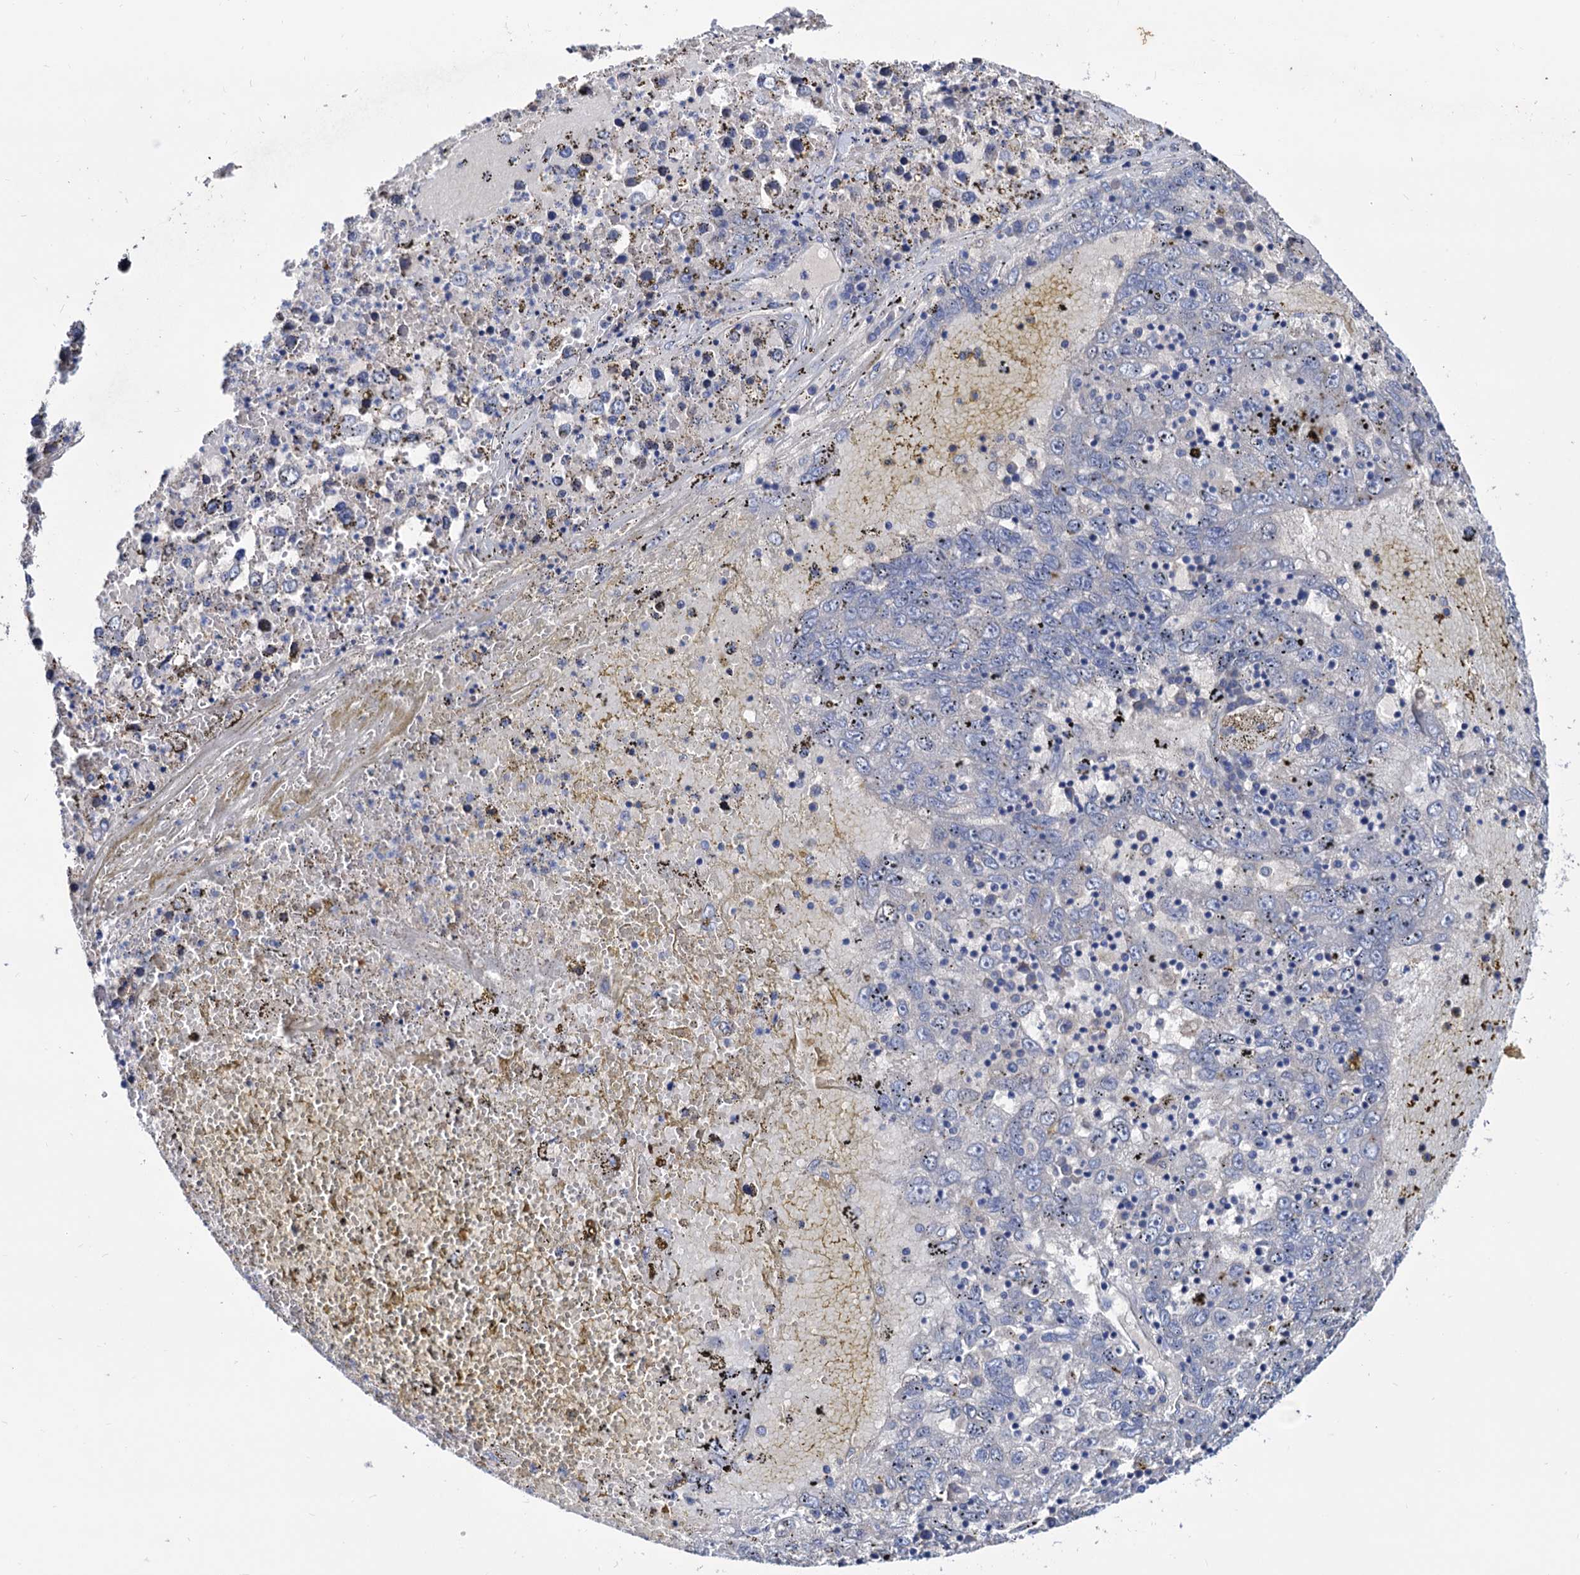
{"staining": {"intensity": "negative", "quantity": "none", "location": "none"}, "tissue": "liver cancer", "cell_type": "Tumor cells", "image_type": "cancer", "snomed": [{"axis": "morphology", "description": "Carcinoma, Hepatocellular, NOS"}, {"axis": "topography", "description": "Liver"}], "caption": "This histopathology image is of hepatocellular carcinoma (liver) stained with immunohistochemistry (IHC) to label a protein in brown with the nuclei are counter-stained blue. There is no staining in tumor cells.", "gene": "NPAS4", "patient": {"sex": "male", "age": 49}}